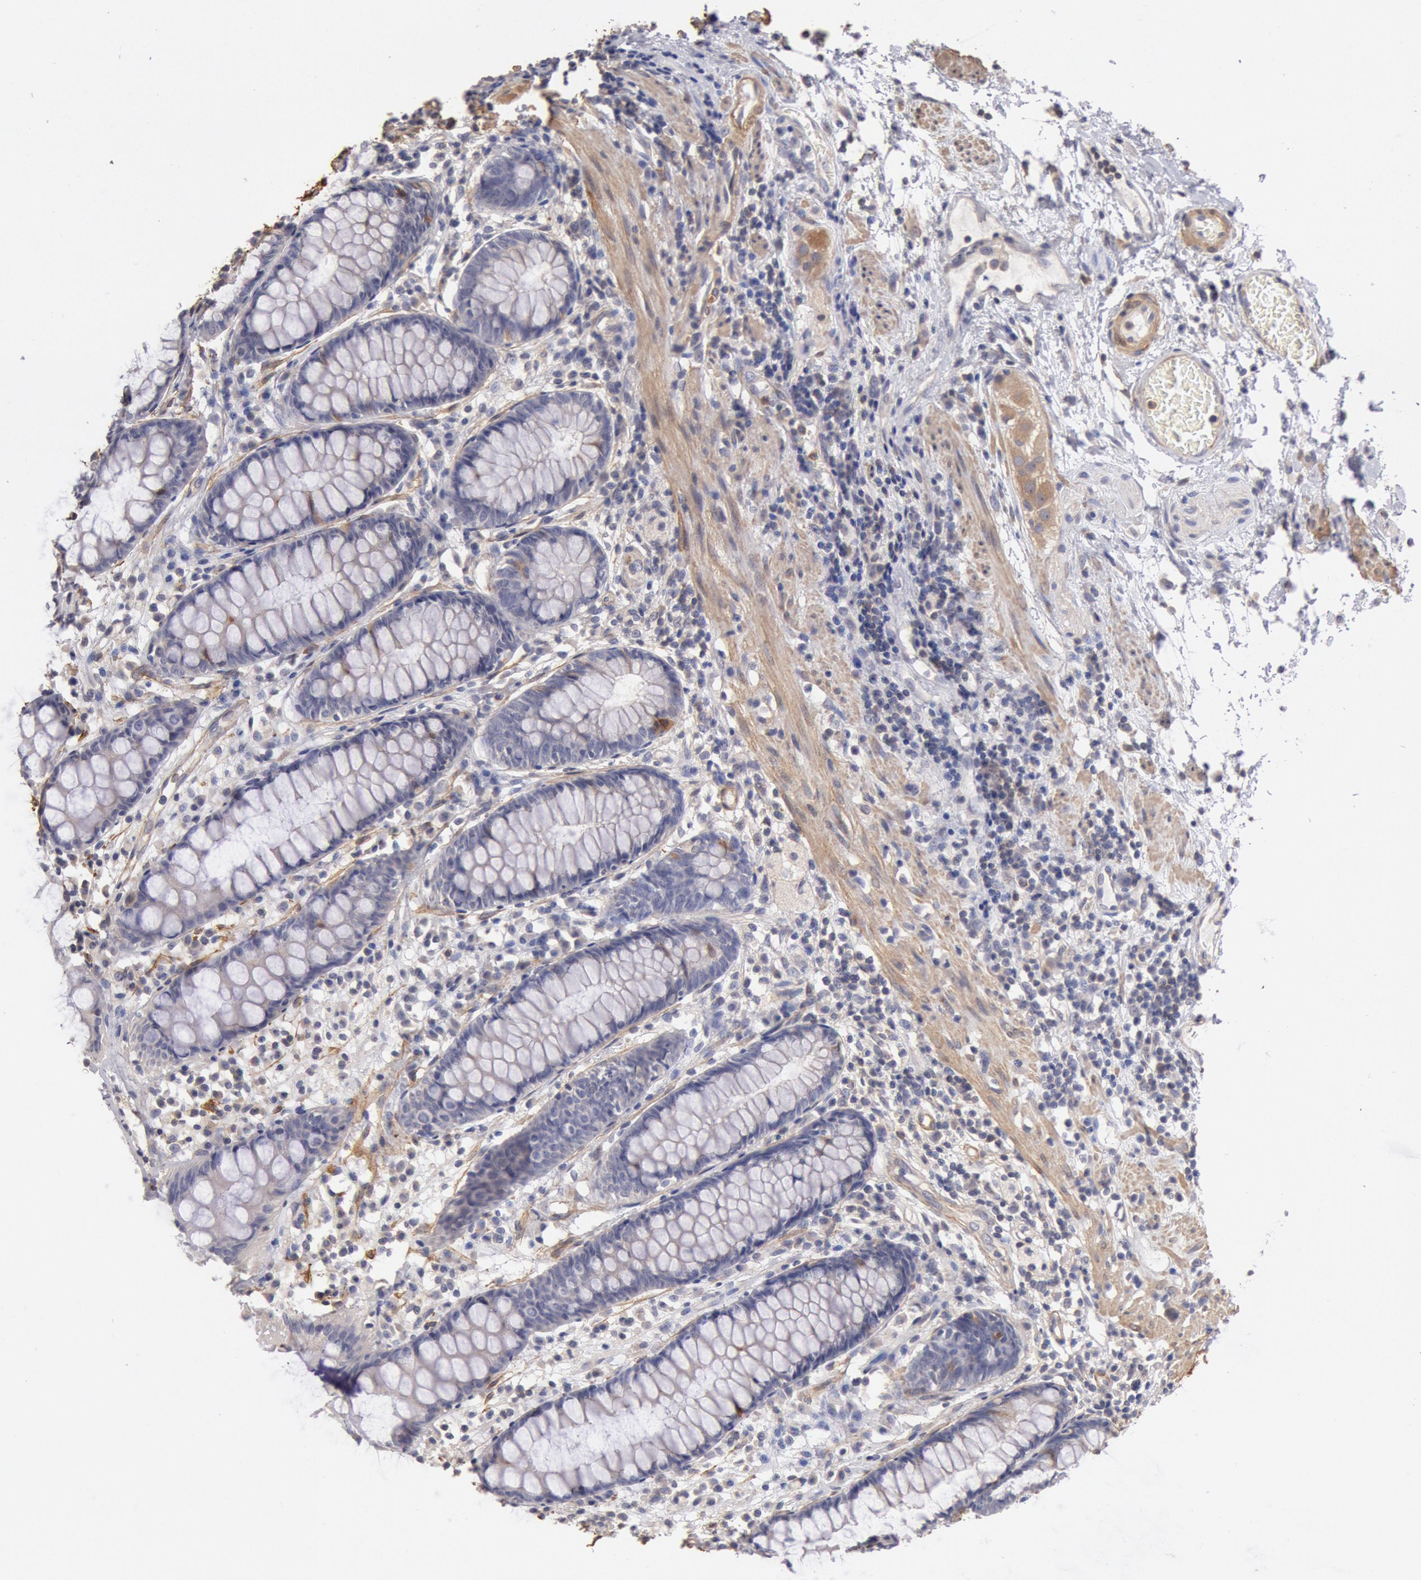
{"staining": {"intensity": "moderate", "quantity": "<25%", "location": "cytoplasmic/membranous"}, "tissue": "rectum", "cell_type": "Glandular cells", "image_type": "normal", "snomed": [{"axis": "morphology", "description": "Normal tissue, NOS"}, {"axis": "topography", "description": "Rectum"}], "caption": "Rectum stained with DAB IHC displays low levels of moderate cytoplasmic/membranous positivity in about <25% of glandular cells. (IHC, brightfield microscopy, high magnification).", "gene": "TMED8", "patient": {"sex": "female", "age": 66}}